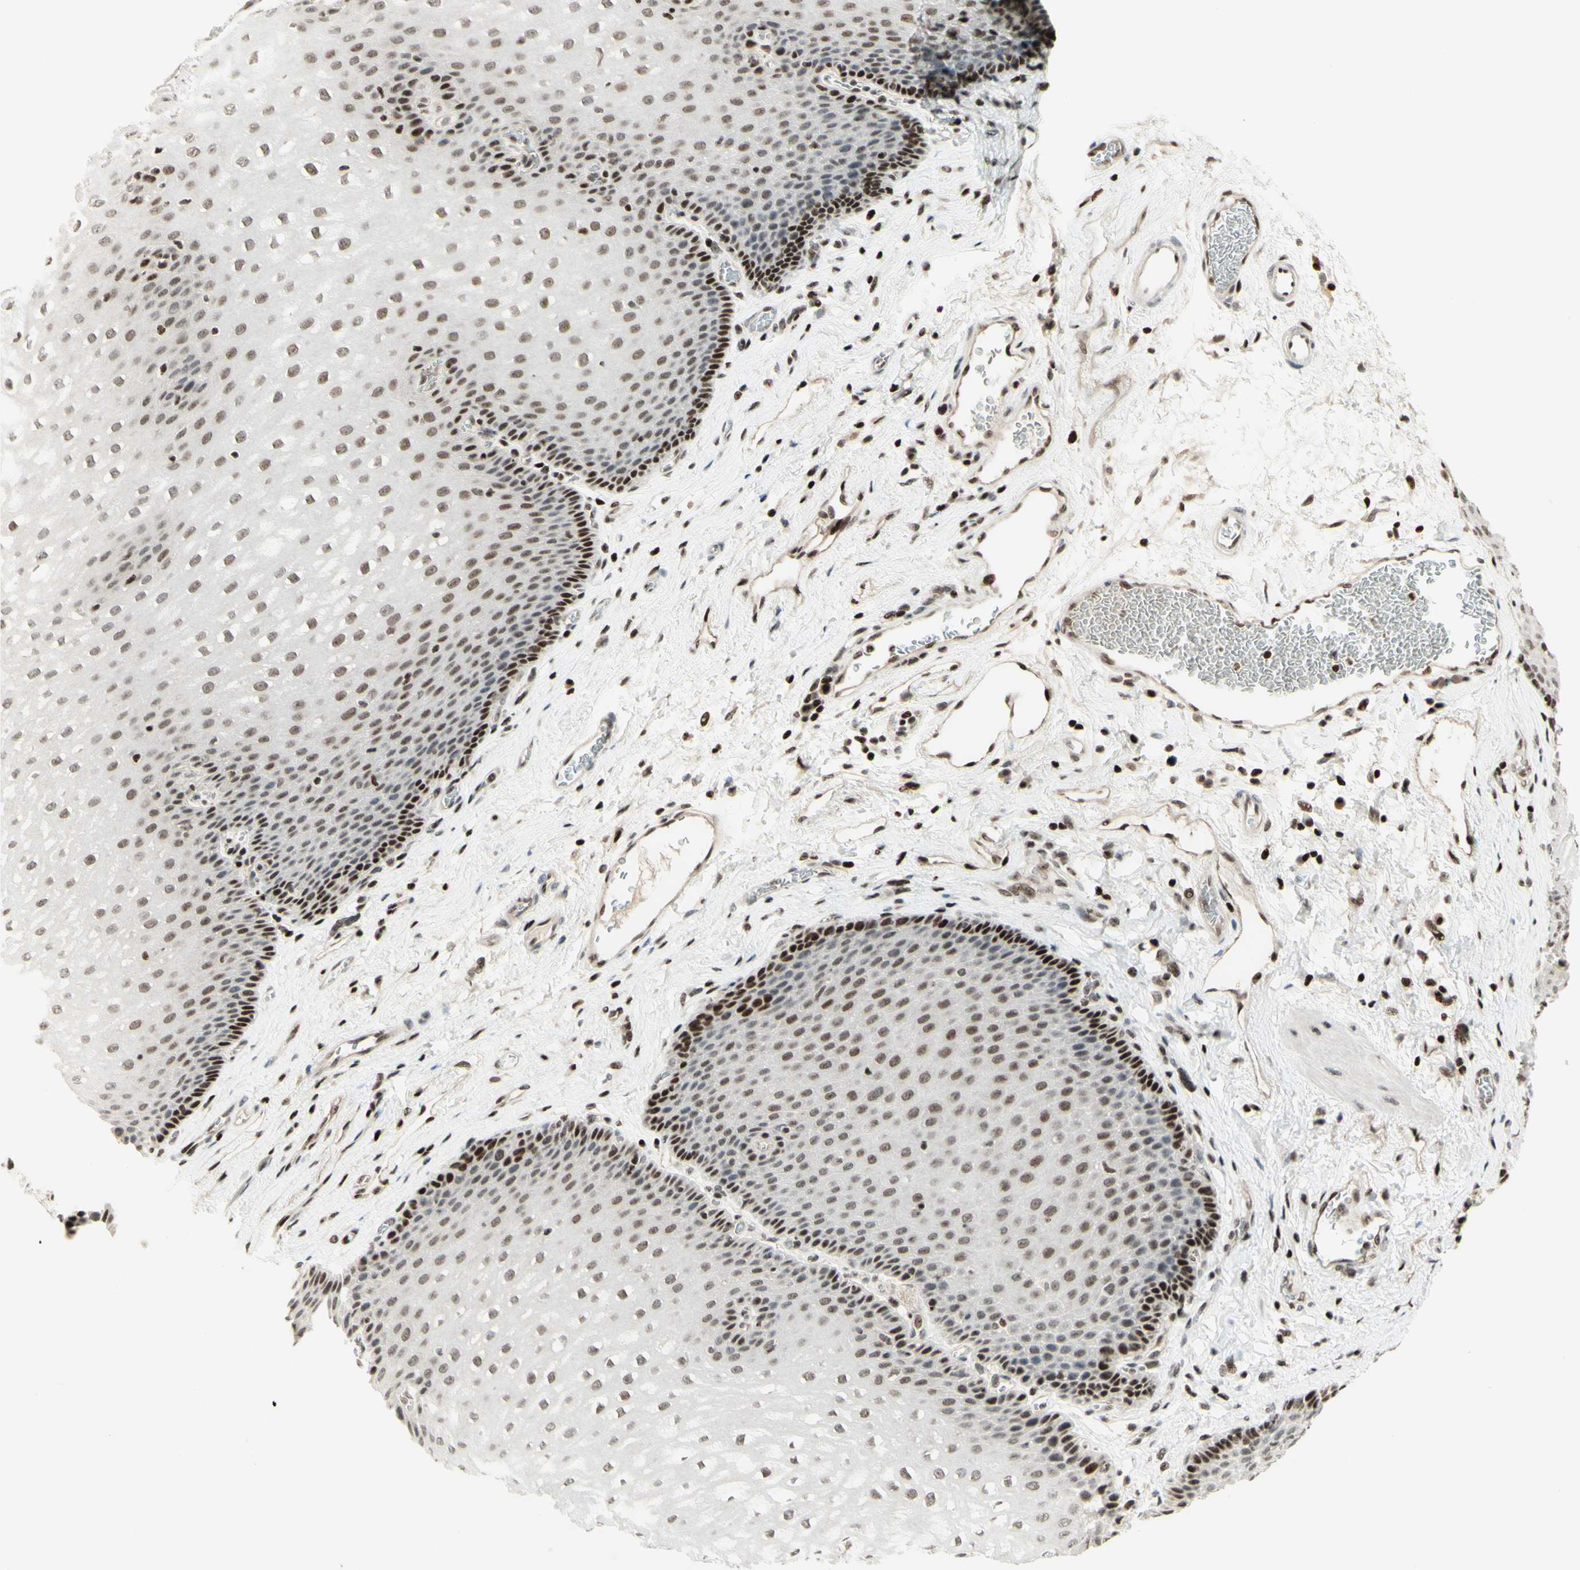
{"staining": {"intensity": "strong", "quantity": "25%-75%", "location": "nuclear"}, "tissue": "esophagus", "cell_type": "Squamous epithelial cells", "image_type": "normal", "snomed": [{"axis": "morphology", "description": "Normal tissue, NOS"}, {"axis": "topography", "description": "Esophagus"}], "caption": "This image reveals immunohistochemistry staining of benign human esophagus, with high strong nuclear staining in about 25%-75% of squamous epithelial cells.", "gene": "CDKL5", "patient": {"sex": "male", "age": 48}}